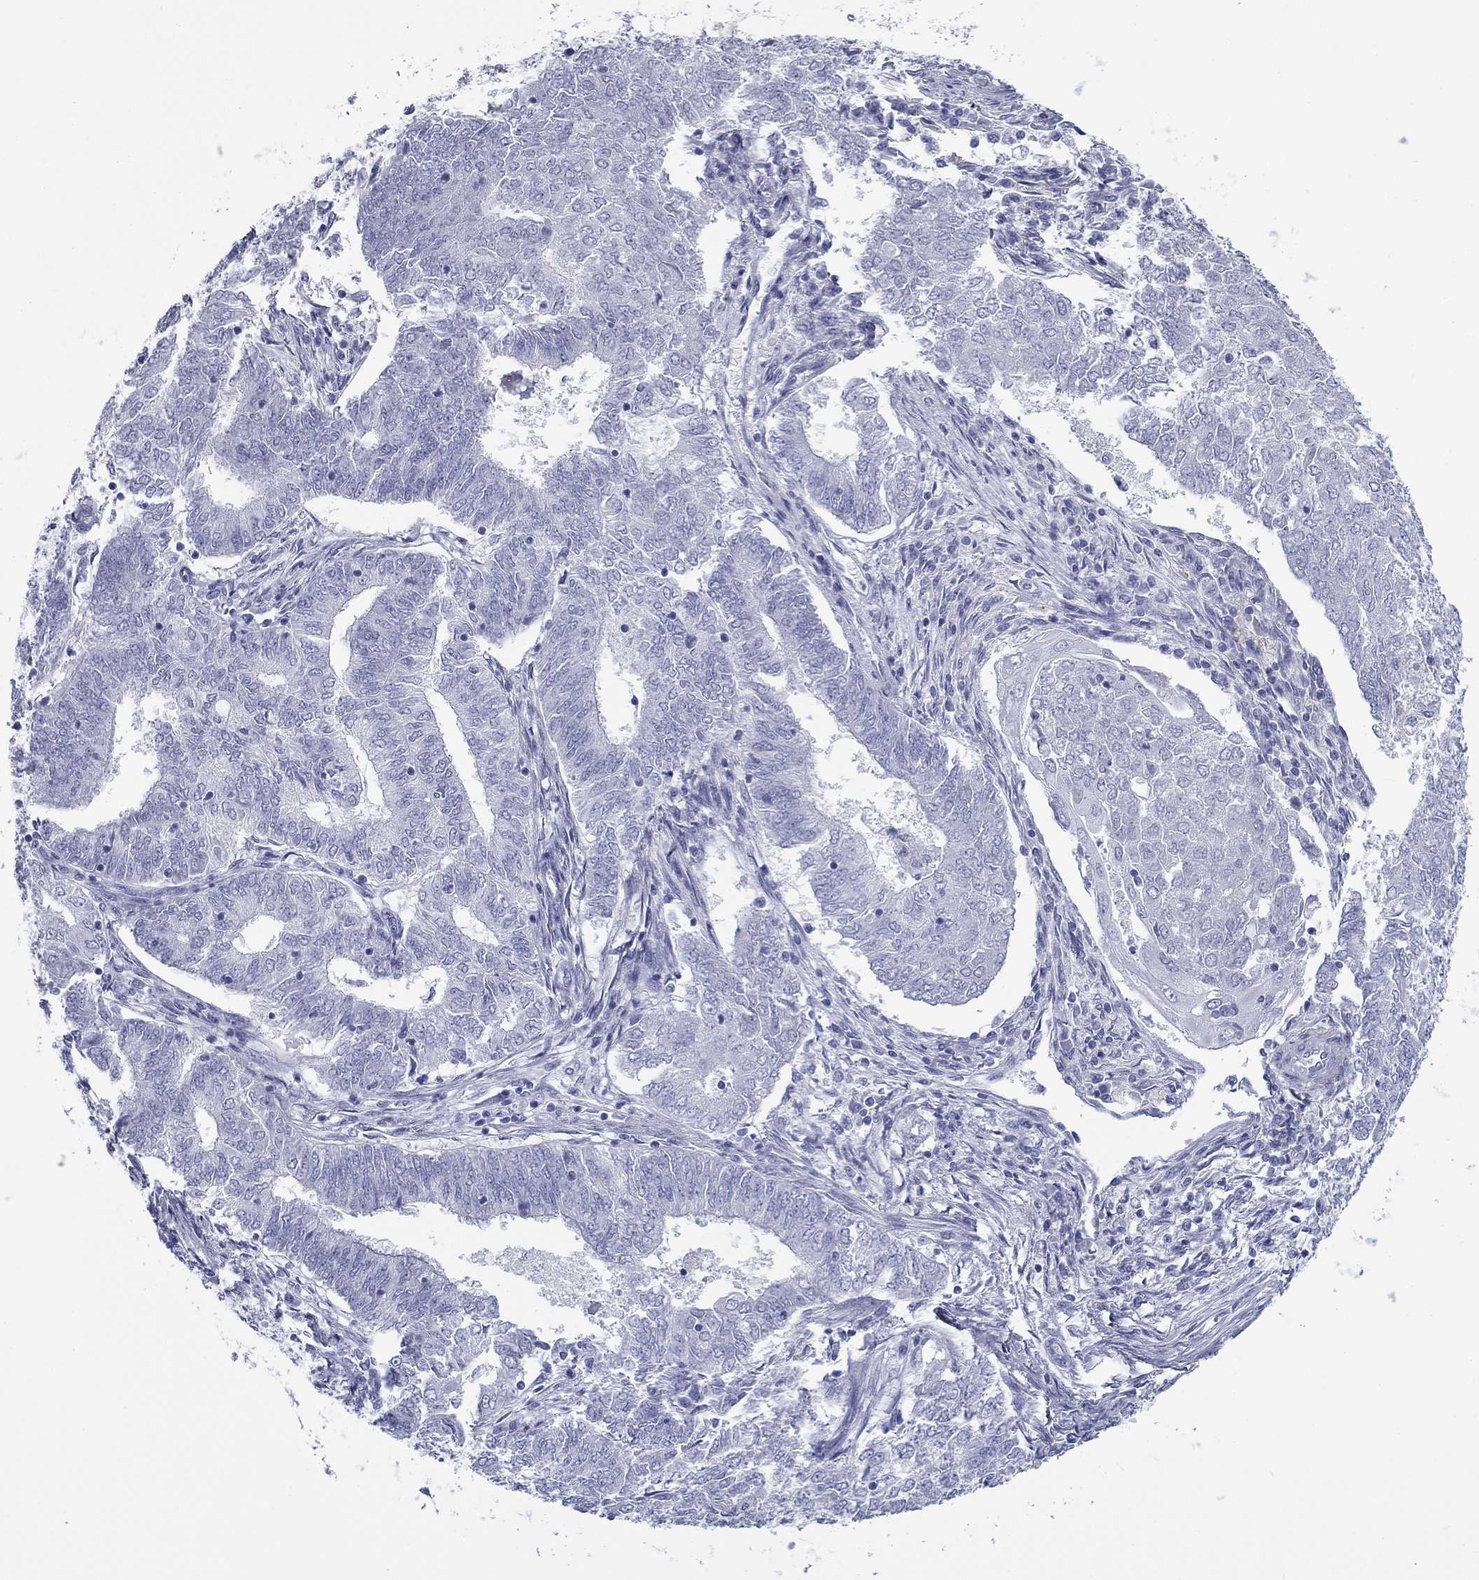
{"staining": {"intensity": "negative", "quantity": "none", "location": "none"}, "tissue": "endometrial cancer", "cell_type": "Tumor cells", "image_type": "cancer", "snomed": [{"axis": "morphology", "description": "Adenocarcinoma, NOS"}, {"axis": "topography", "description": "Endometrium"}], "caption": "Histopathology image shows no protein expression in tumor cells of endometrial adenocarcinoma tissue.", "gene": "ZP2", "patient": {"sex": "female", "age": 62}}